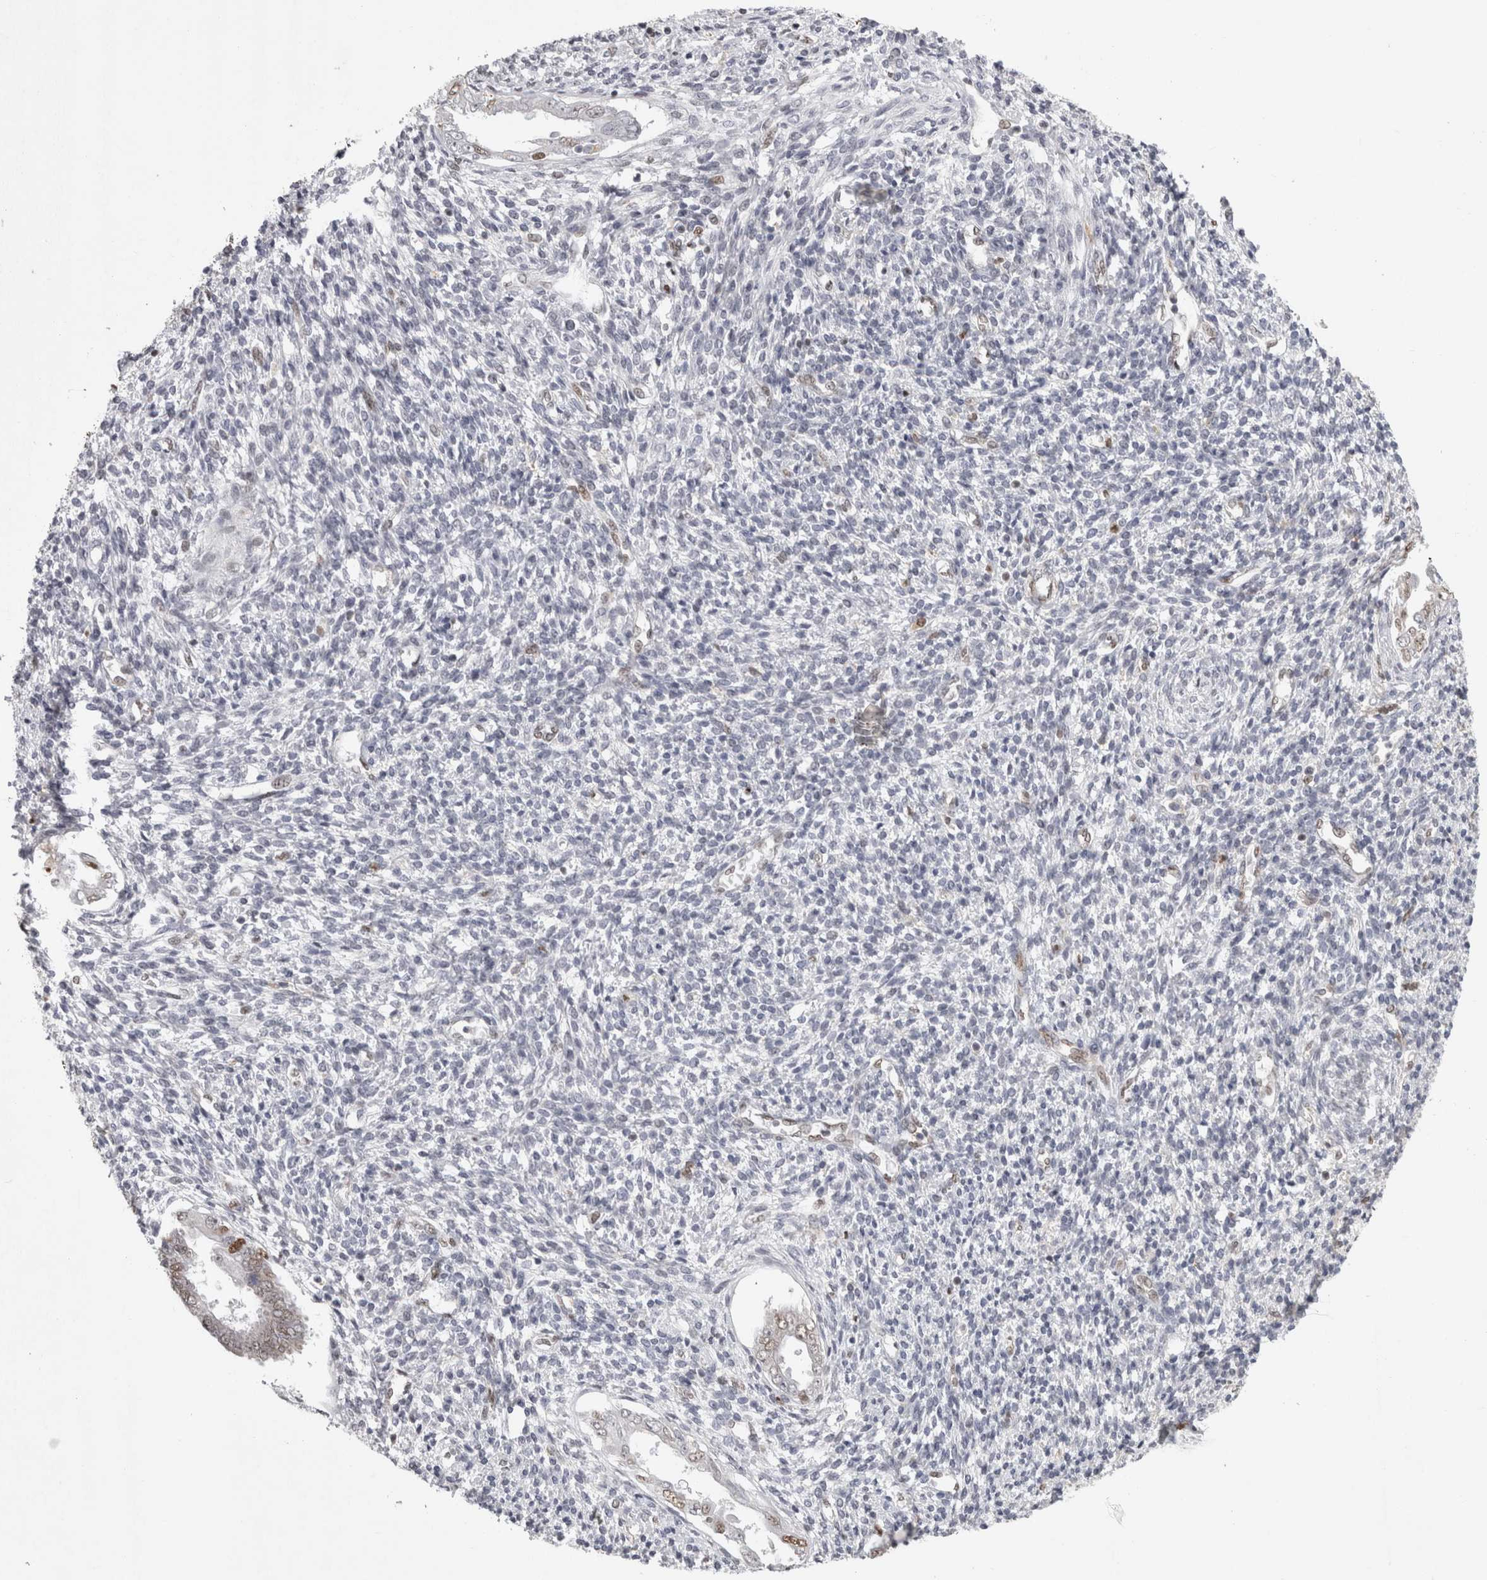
{"staining": {"intensity": "negative", "quantity": "none", "location": "none"}, "tissue": "endometrium", "cell_type": "Cells in endometrial stroma", "image_type": "normal", "snomed": [{"axis": "morphology", "description": "Normal tissue, NOS"}, {"axis": "topography", "description": "Endometrium"}], "caption": "Cells in endometrial stroma show no significant staining in benign endometrium. The staining was performed using DAB to visualize the protein expression in brown, while the nuclei were stained in blue with hematoxylin (Magnification: 20x).", "gene": "SRARP", "patient": {"sex": "female", "age": 66}}